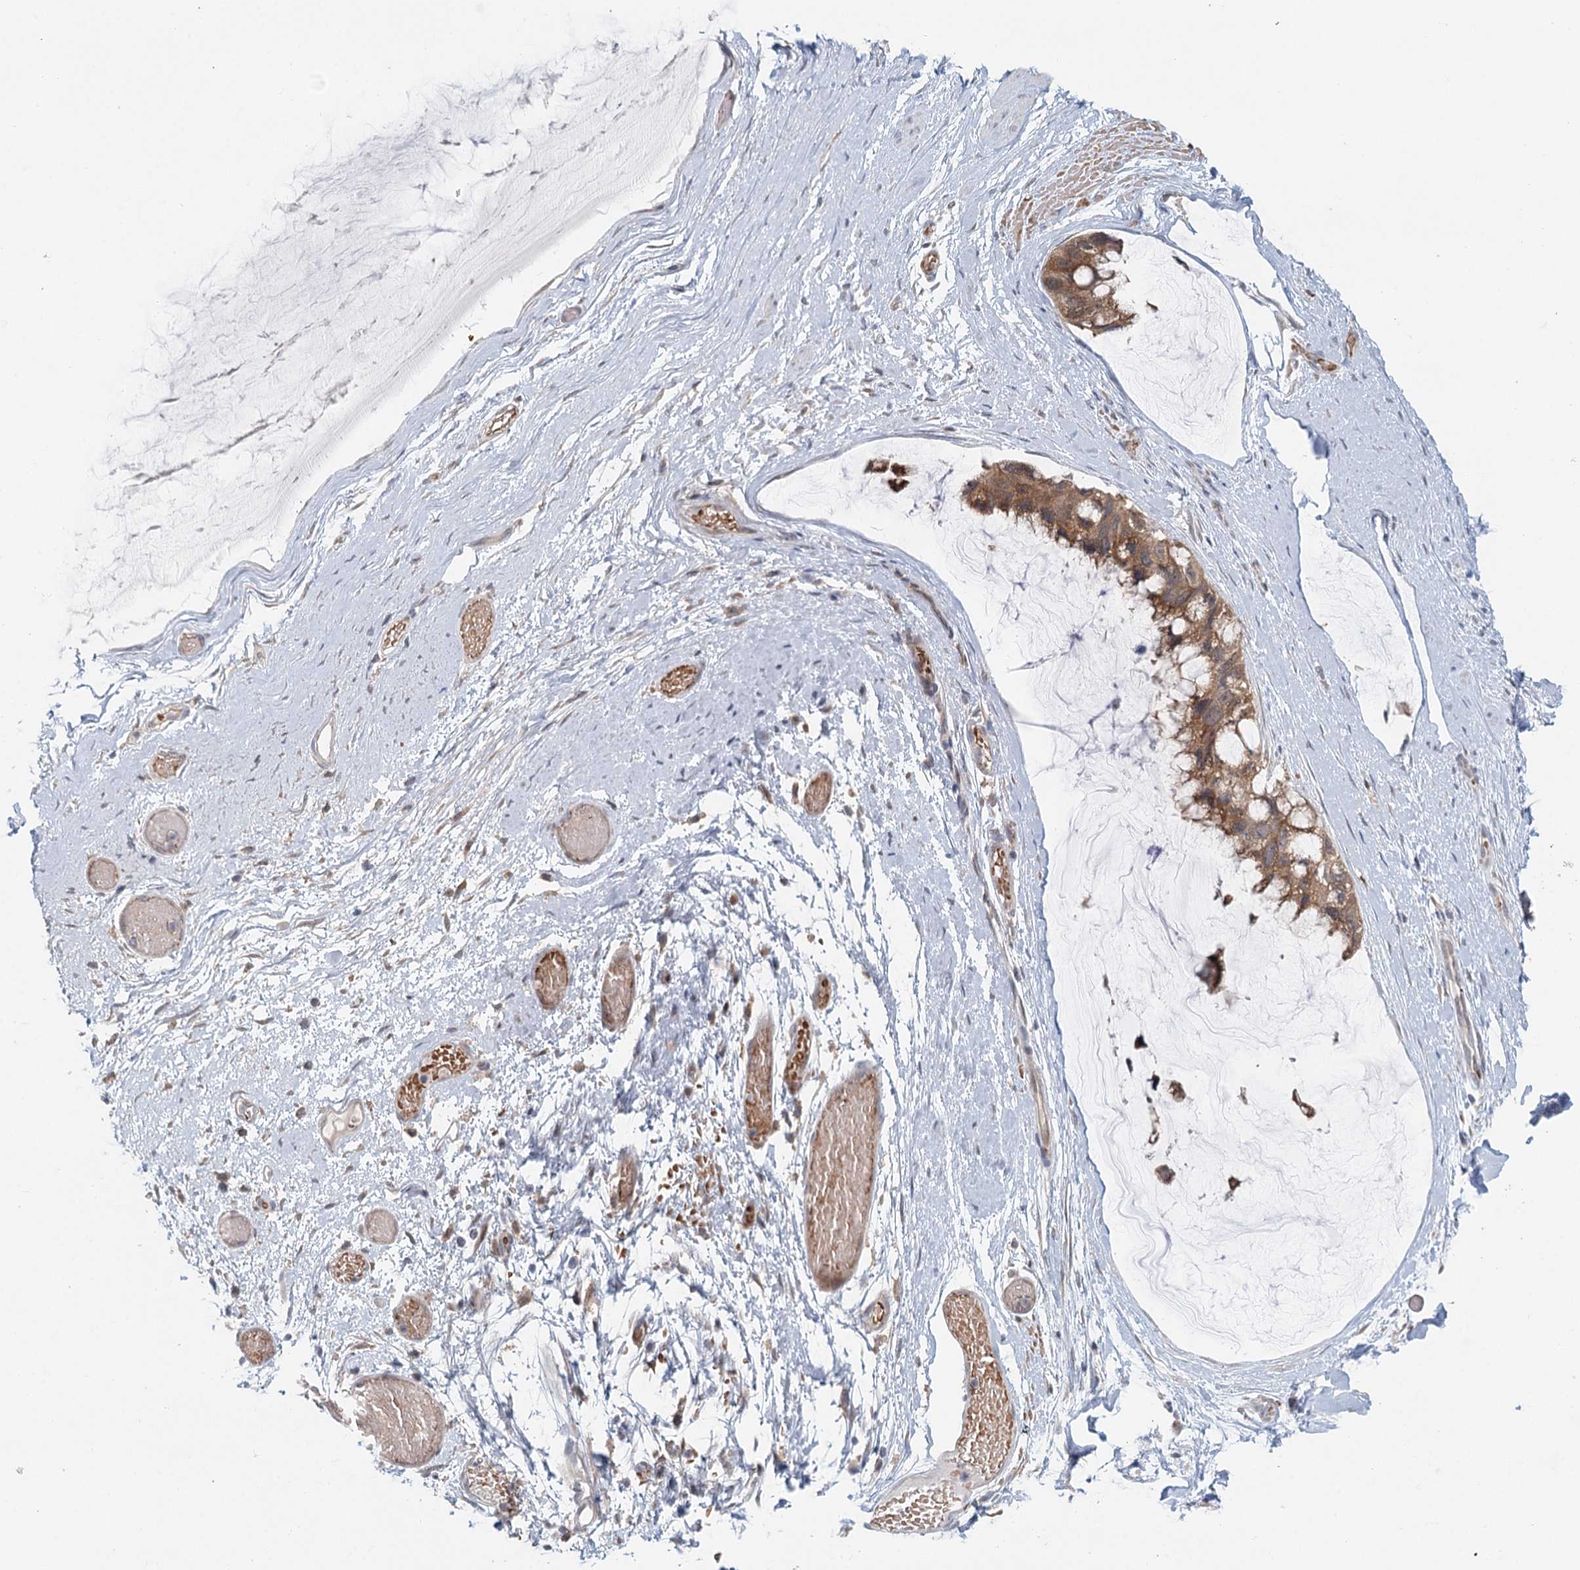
{"staining": {"intensity": "moderate", "quantity": ">75%", "location": "cytoplasmic/membranous"}, "tissue": "ovarian cancer", "cell_type": "Tumor cells", "image_type": "cancer", "snomed": [{"axis": "morphology", "description": "Cystadenocarcinoma, mucinous, NOS"}, {"axis": "topography", "description": "Ovary"}], "caption": "Protein positivity by immunohistochemistry (IHC) displays moderate cytoplasmic/membranous positivity in approximately >75% of tumor cells in mucinous cystadenocarcinoma (ovarian). The staining was performed using DAB, with brown indicating positive protein expression. Nuclei are stained blue with hematoxylin.", "gene": "ADK", "patient": {"sex": "female", "age": 39}}